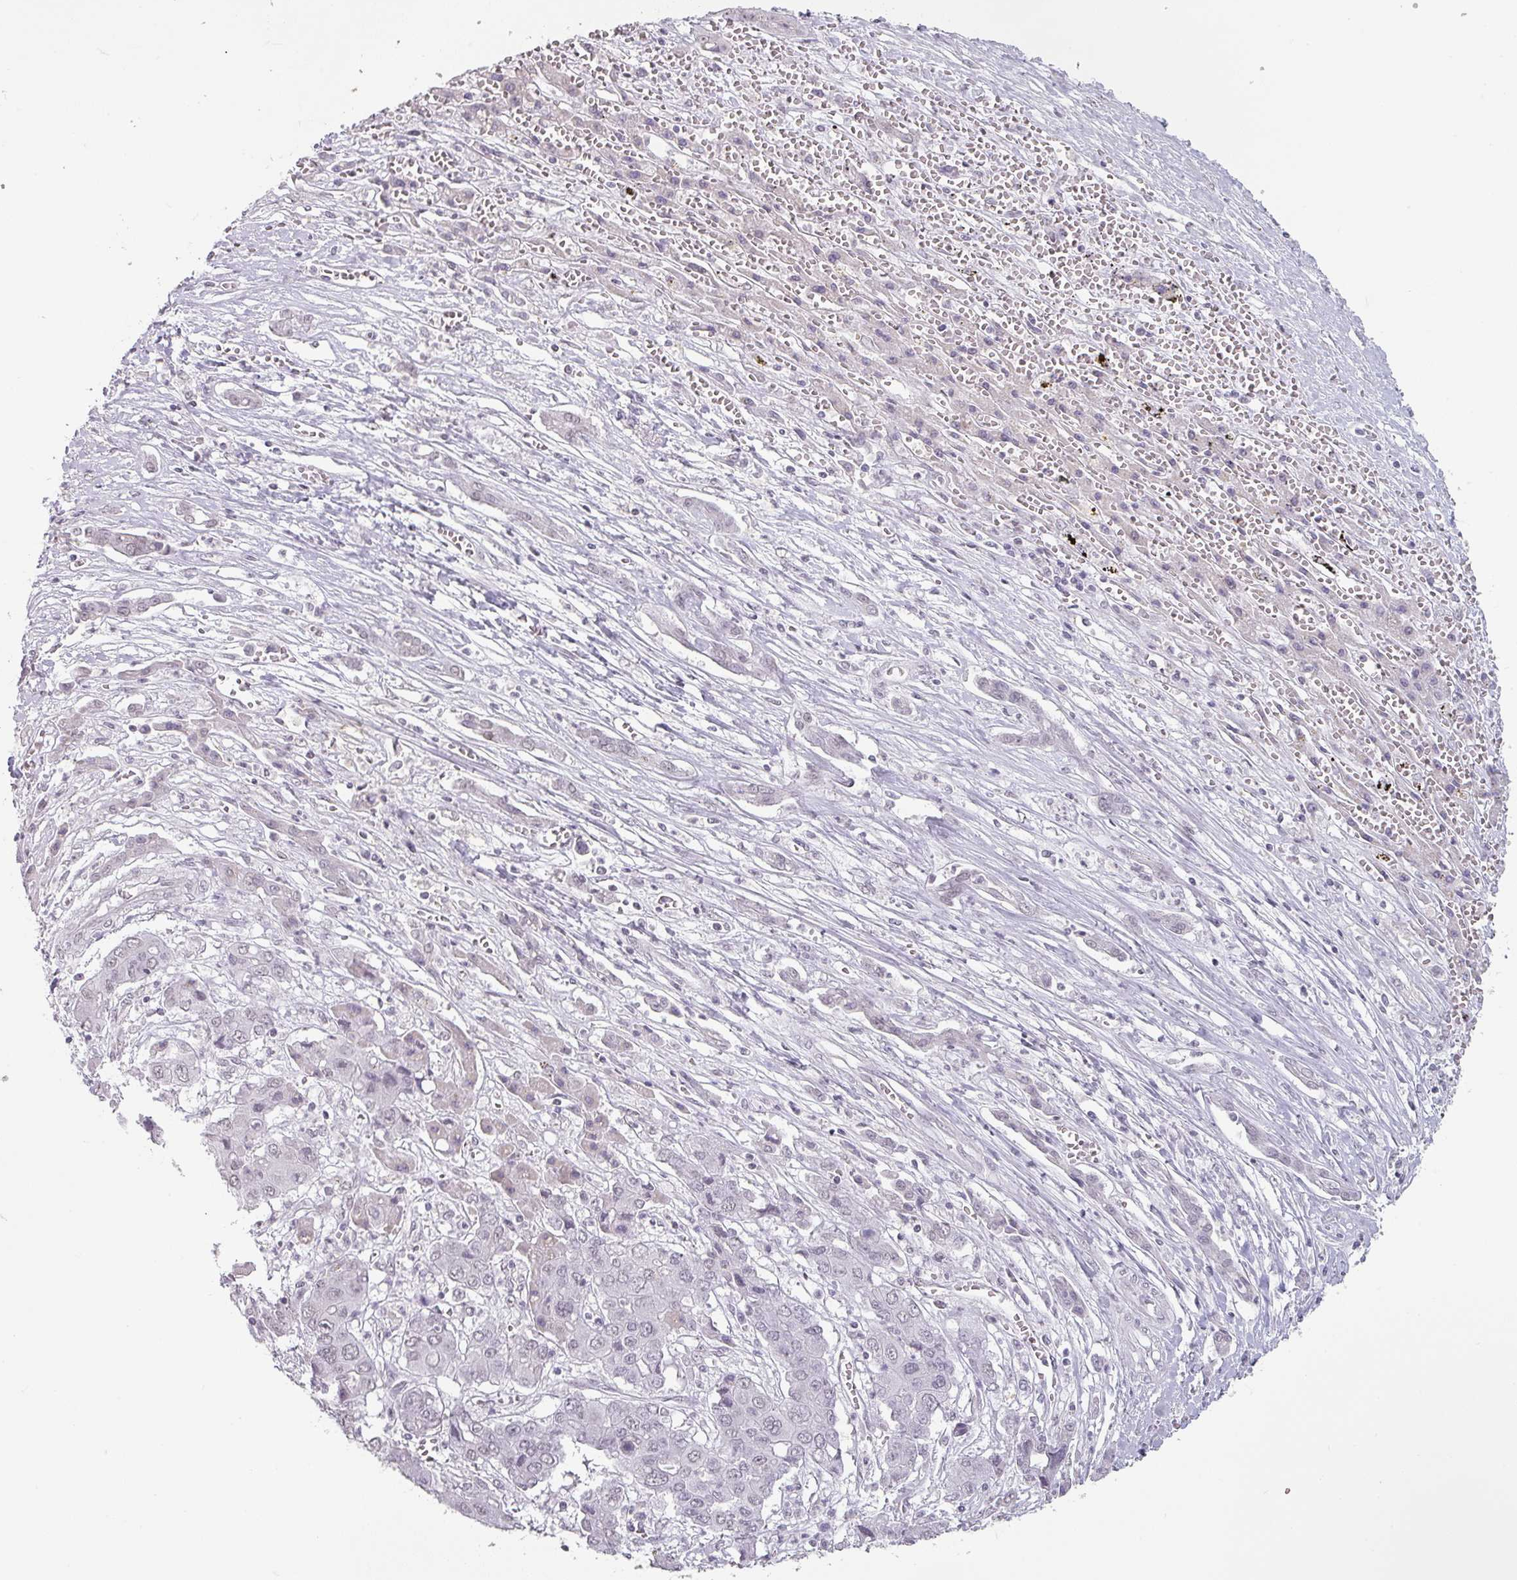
{"staining": {"intensity": "negative", "quantity": "none", "location": "none"}, "tissue": "liver cancer", "cell_type": "Tumor cells", "image_type": "cancer", "snomed": [{"axis": "morphology", "description": "Cholangiocarcinoma"}, {"axis": "topography", "description": "Liver"}], "caption": "There is no significant staining in tumor cells of liver cancer.", "gene": "SPRR1A", "patient": {"sex": "male", "age": 67}}